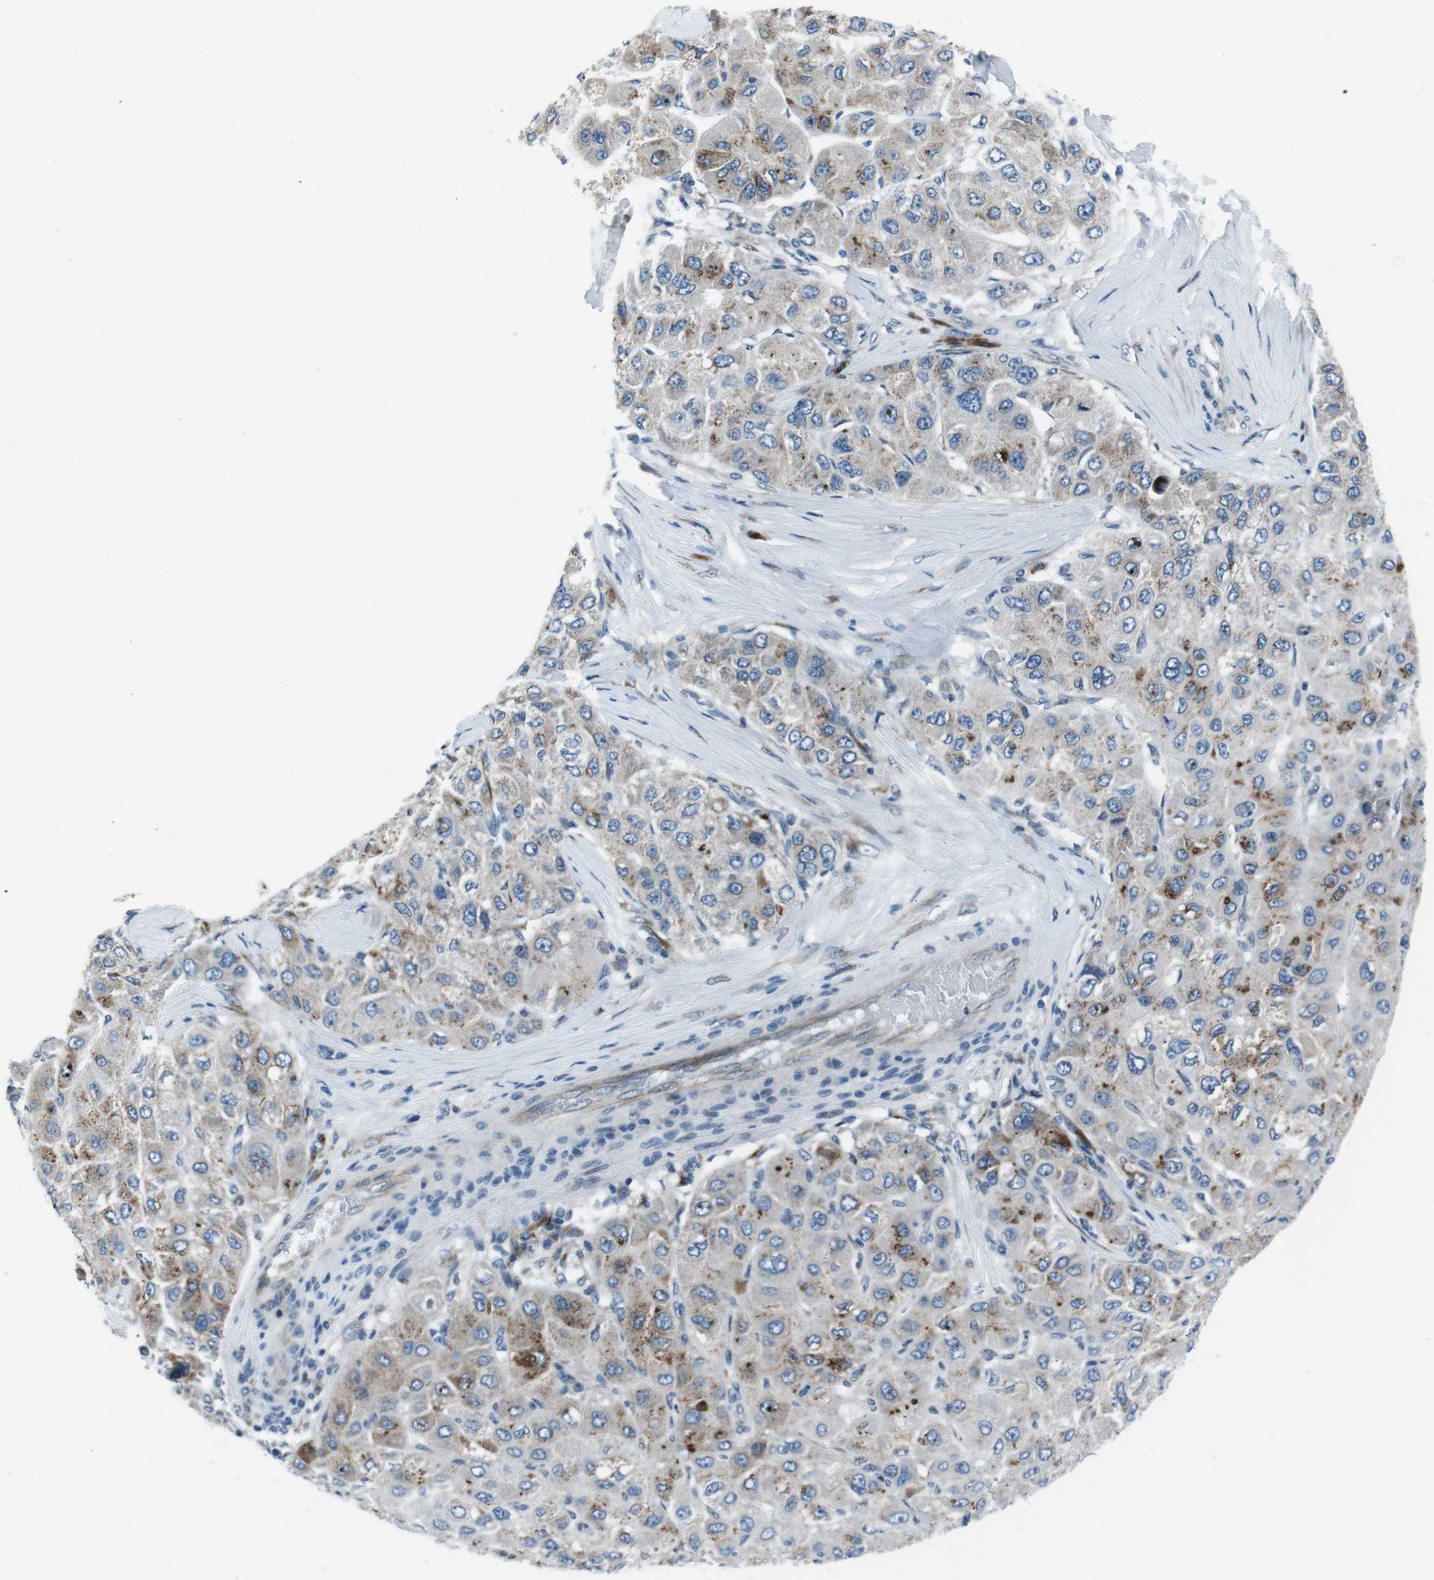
{"staining": {"intensity": "weak", "quantity": "<25%", "location": "cytoplasmic/membranous"}, "tissue": "liver cancer", "cell_type": "Tumor cells", "image_type": "cancer", "snomed": [{"axis": "morphology", "description": "Carcinoma, Hepatocellular, NOS"}, {"axis": "topography", "description": "Liver"}], "caption": "This is an immunohistochemistry (IHC) image of human liver cancer. There is no expression in tumor cells.", "gene": "NUCB2", "patient": {"sex": "male", "age": 80}}